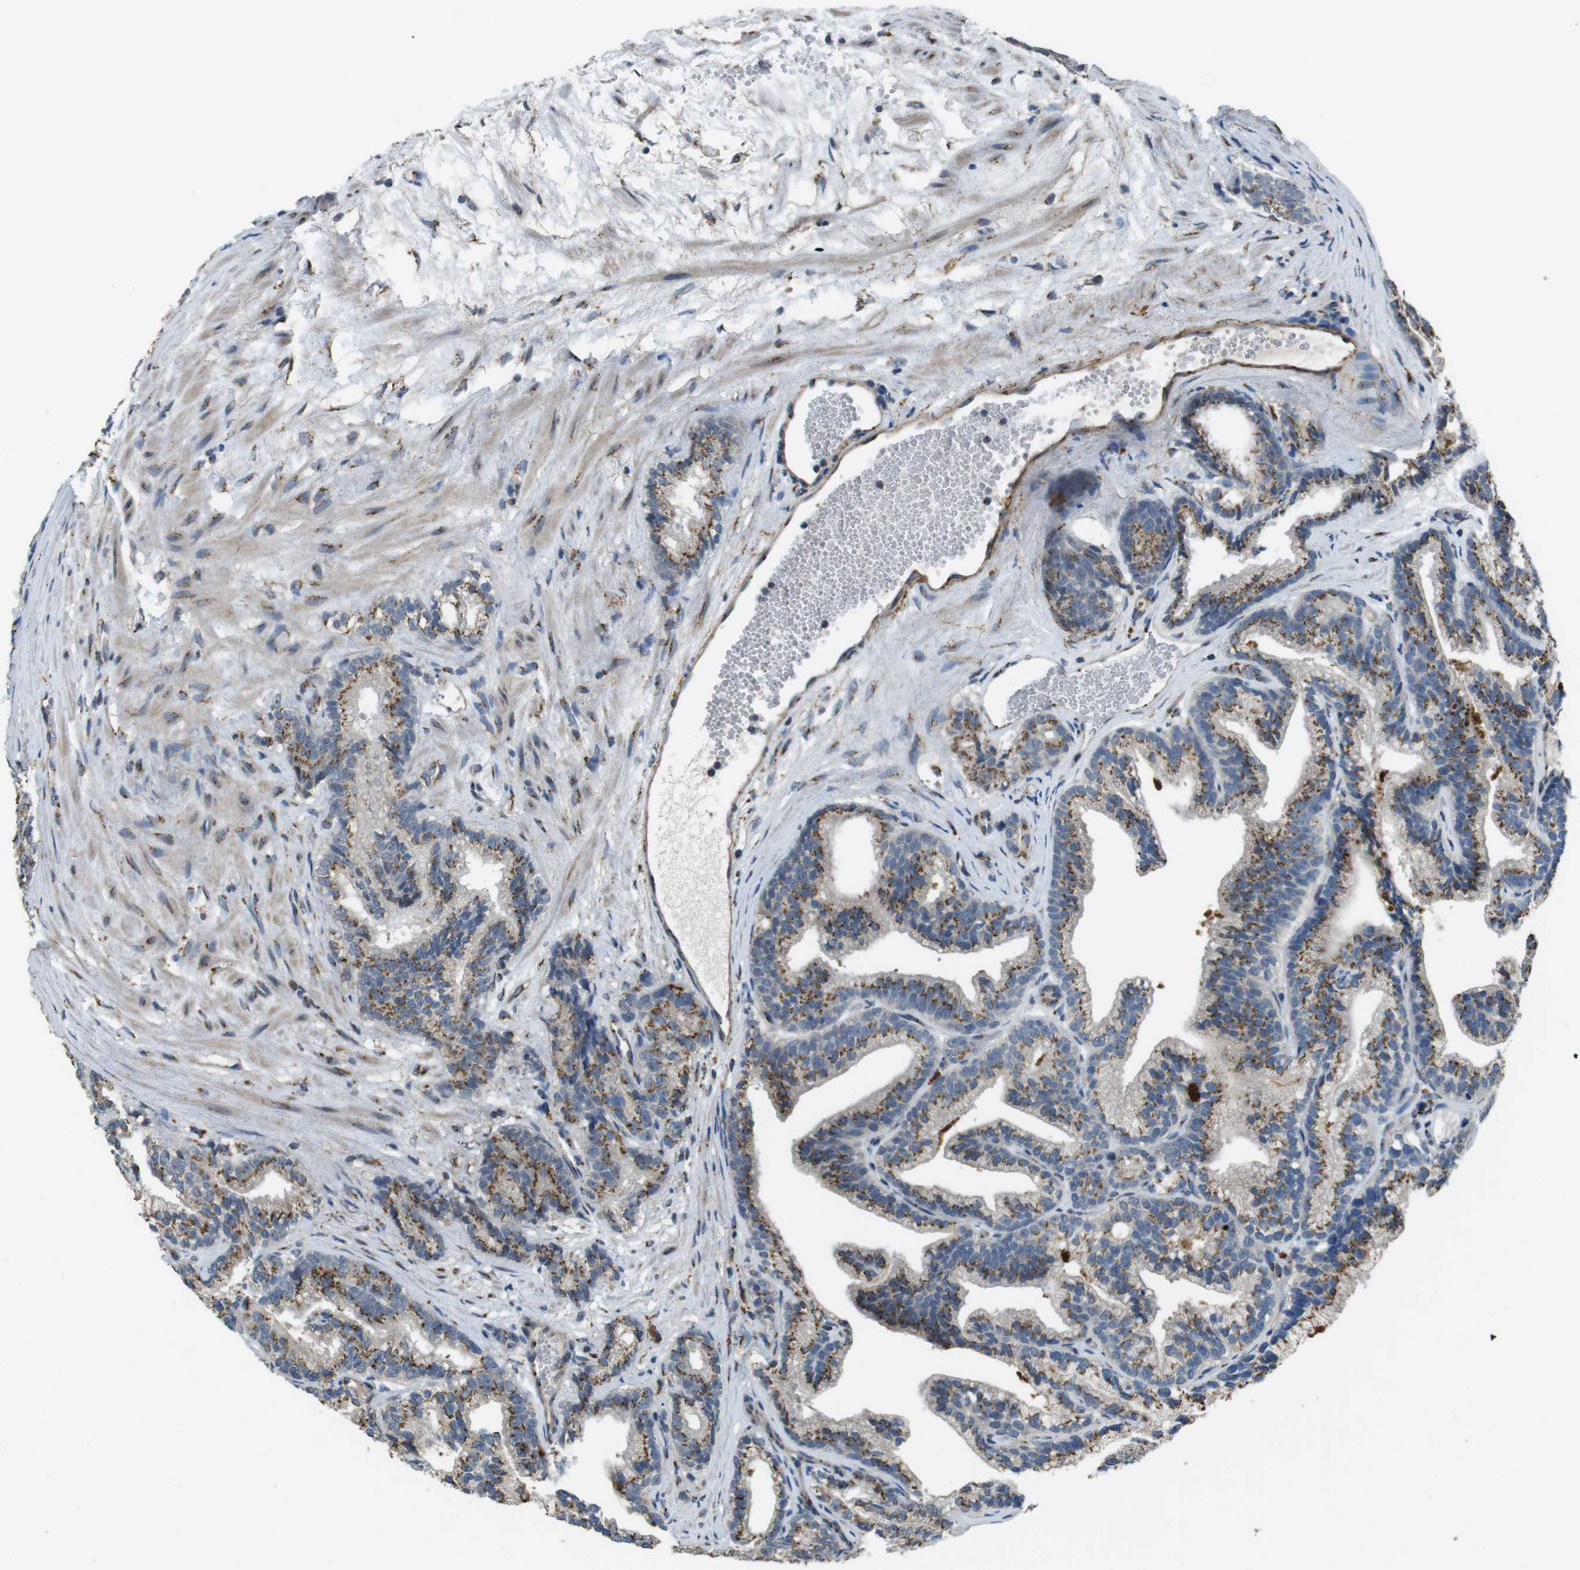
{"staining": {"intensity": "moderate", "quantity": ">75%", "location": "cytoplasmic/membranous"}, "tissue": "prostate cancer", "cell_type": "Tumor cells", "image_type": "cancer", "snomed": [{"axis": "morphology", "description": "Adenocarcinoma, Low grade"}, {"axis": "topography", "description": "Prostate"}], "caption": "Human low-grade adenocarcinoma (prostate) stained with a protein marker displays moderate staining in tumor cells.", "gene": "RAB6A", "patient": {"sex": "male", "age": 89}}